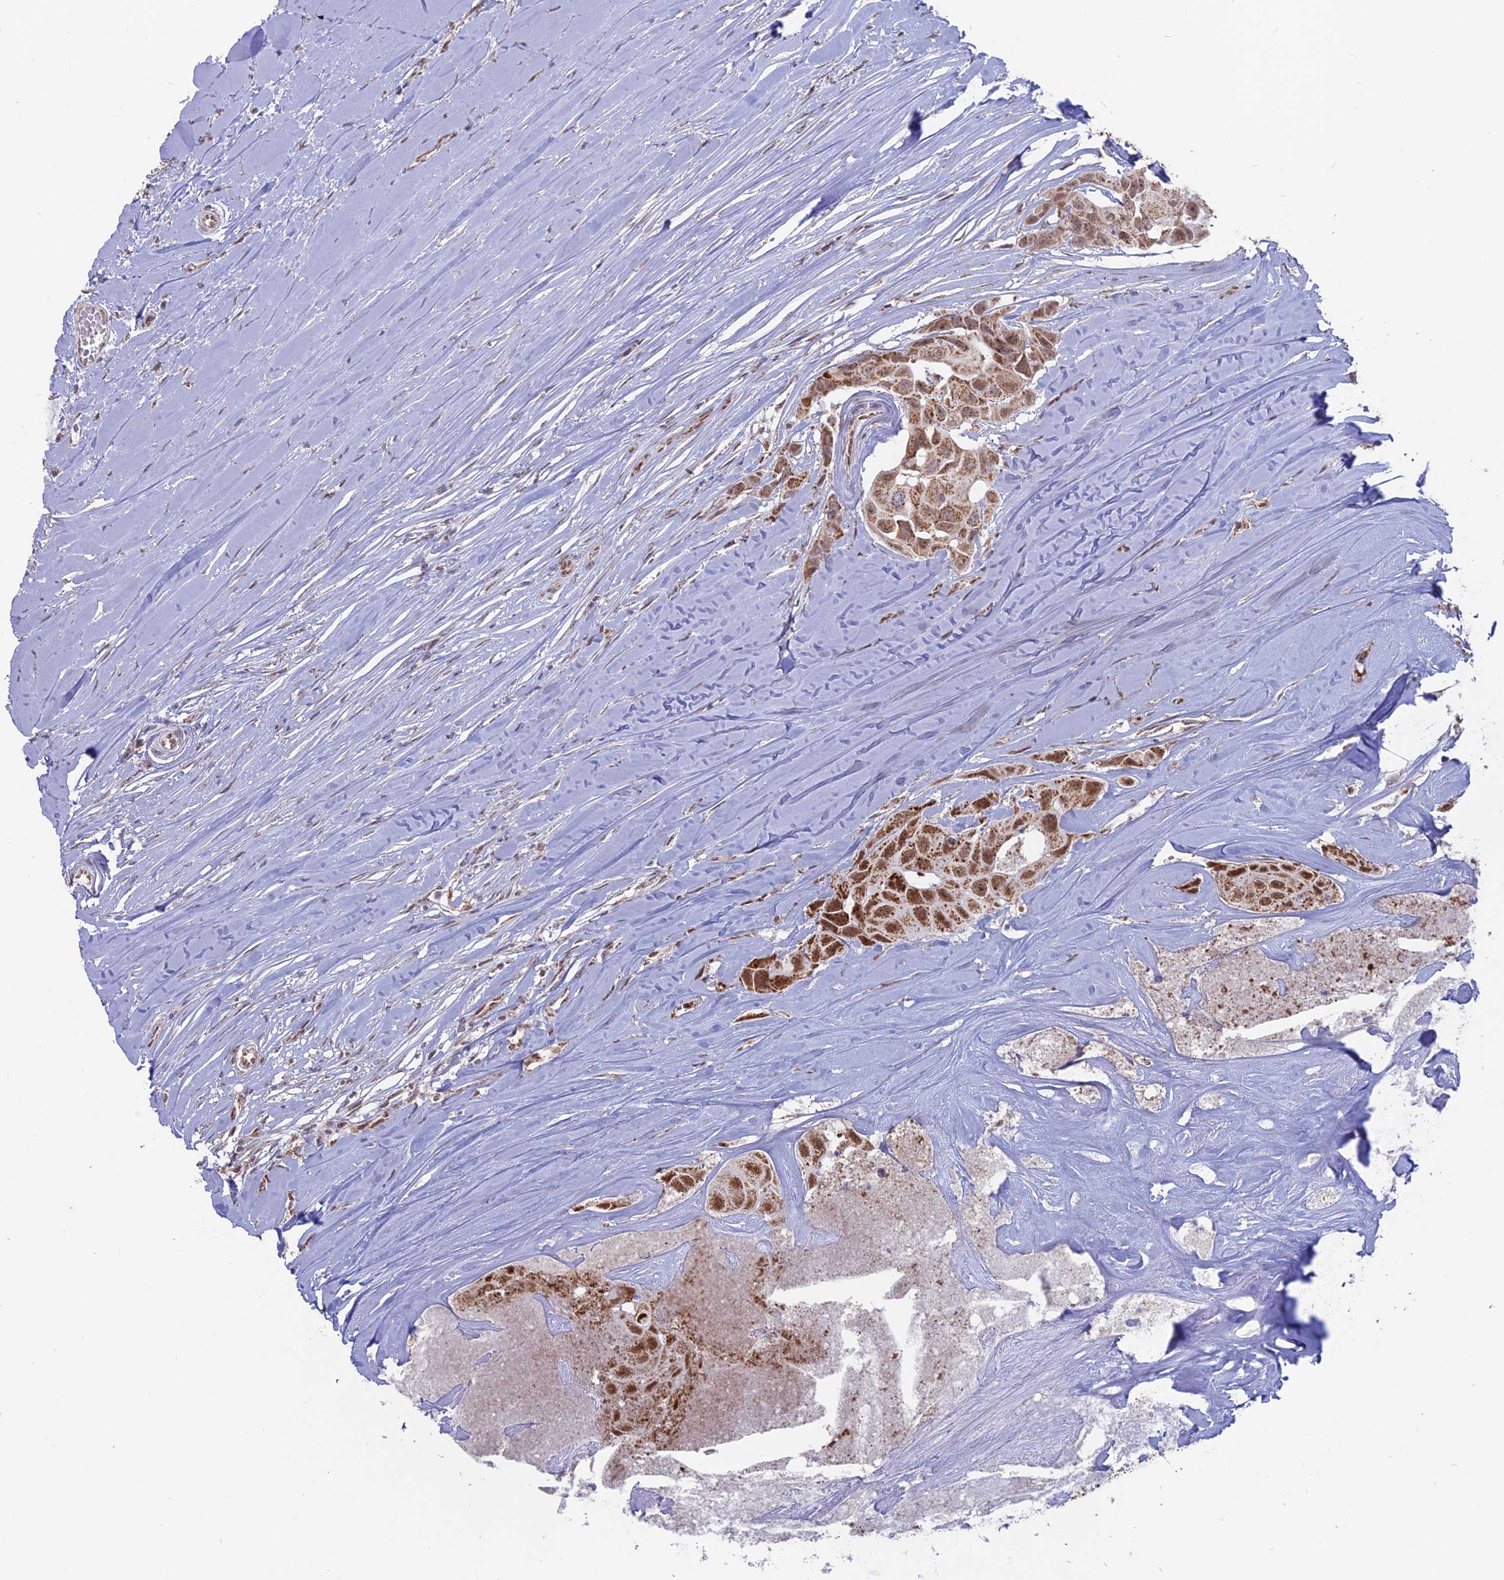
{"staining": {"intensity": "moderate", "quantity": ">75%", "location": "cytoplasmic/membranous,nuclear"}, "tissue": "head and neck cancer", "cell_type": "Tumor cells", "image_type": "cancer", "snomed": [{"axis": "morphology", "description": "Adenocarcinoma, NOS"}, {"axis": "morphology", "description": "Adenocarcinoma, metastatic, NOS"}, {"axis": "topography", "description": "Head-Neck"}], "caption": "Moderate cytoplasmic/membranous and nuclear positivity for a protein is present in about >75% of tumor cells of head and neck cancer (adenocarcinoma) using immunohistochemistry.", "gene": "ARHGAP40", "patient": {"sex": "male", "age": 75}}